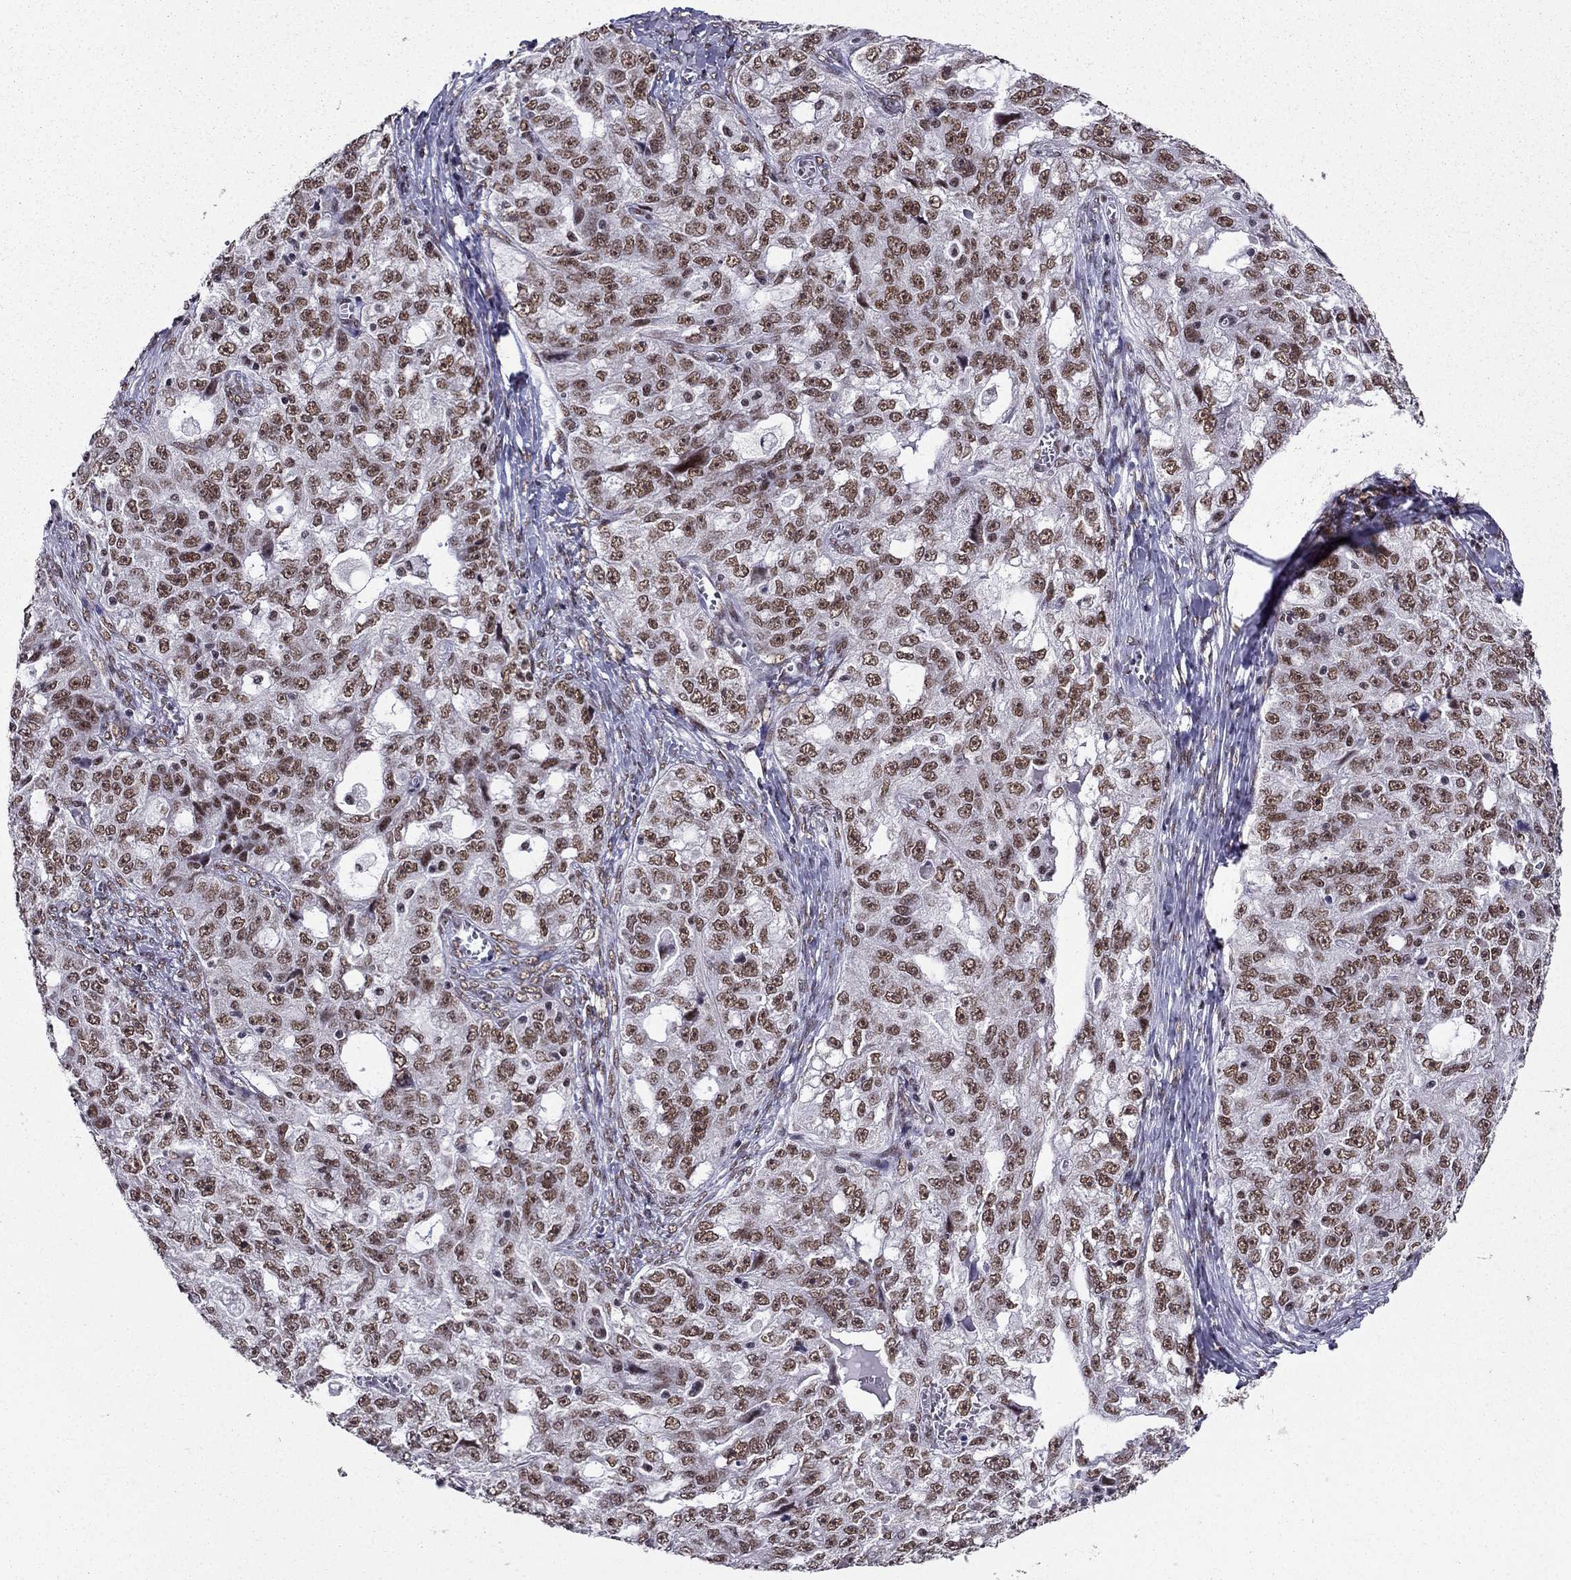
{"staining": {"intensity": "moderate", "quantity": ">75%", "location": "nuclear"}, "tissue": "ovarian cancer", "cell_type": "Tumor cells", "image_type": "cancer", "snomed": [{"axis": "morphology", "description": "Cystadenocarcinoma, serous, NOS"}, {"axis": "topography", "description": "Ovary"}], "caption": "Moderate nuclear expression is appreciated in about >75% of tumor cells in serous cystadenocarcinoma (ovarian). Nuclei are stained in blue.", "gene": "ZNF420", "patient": {"sex": "female", "age": 51}}